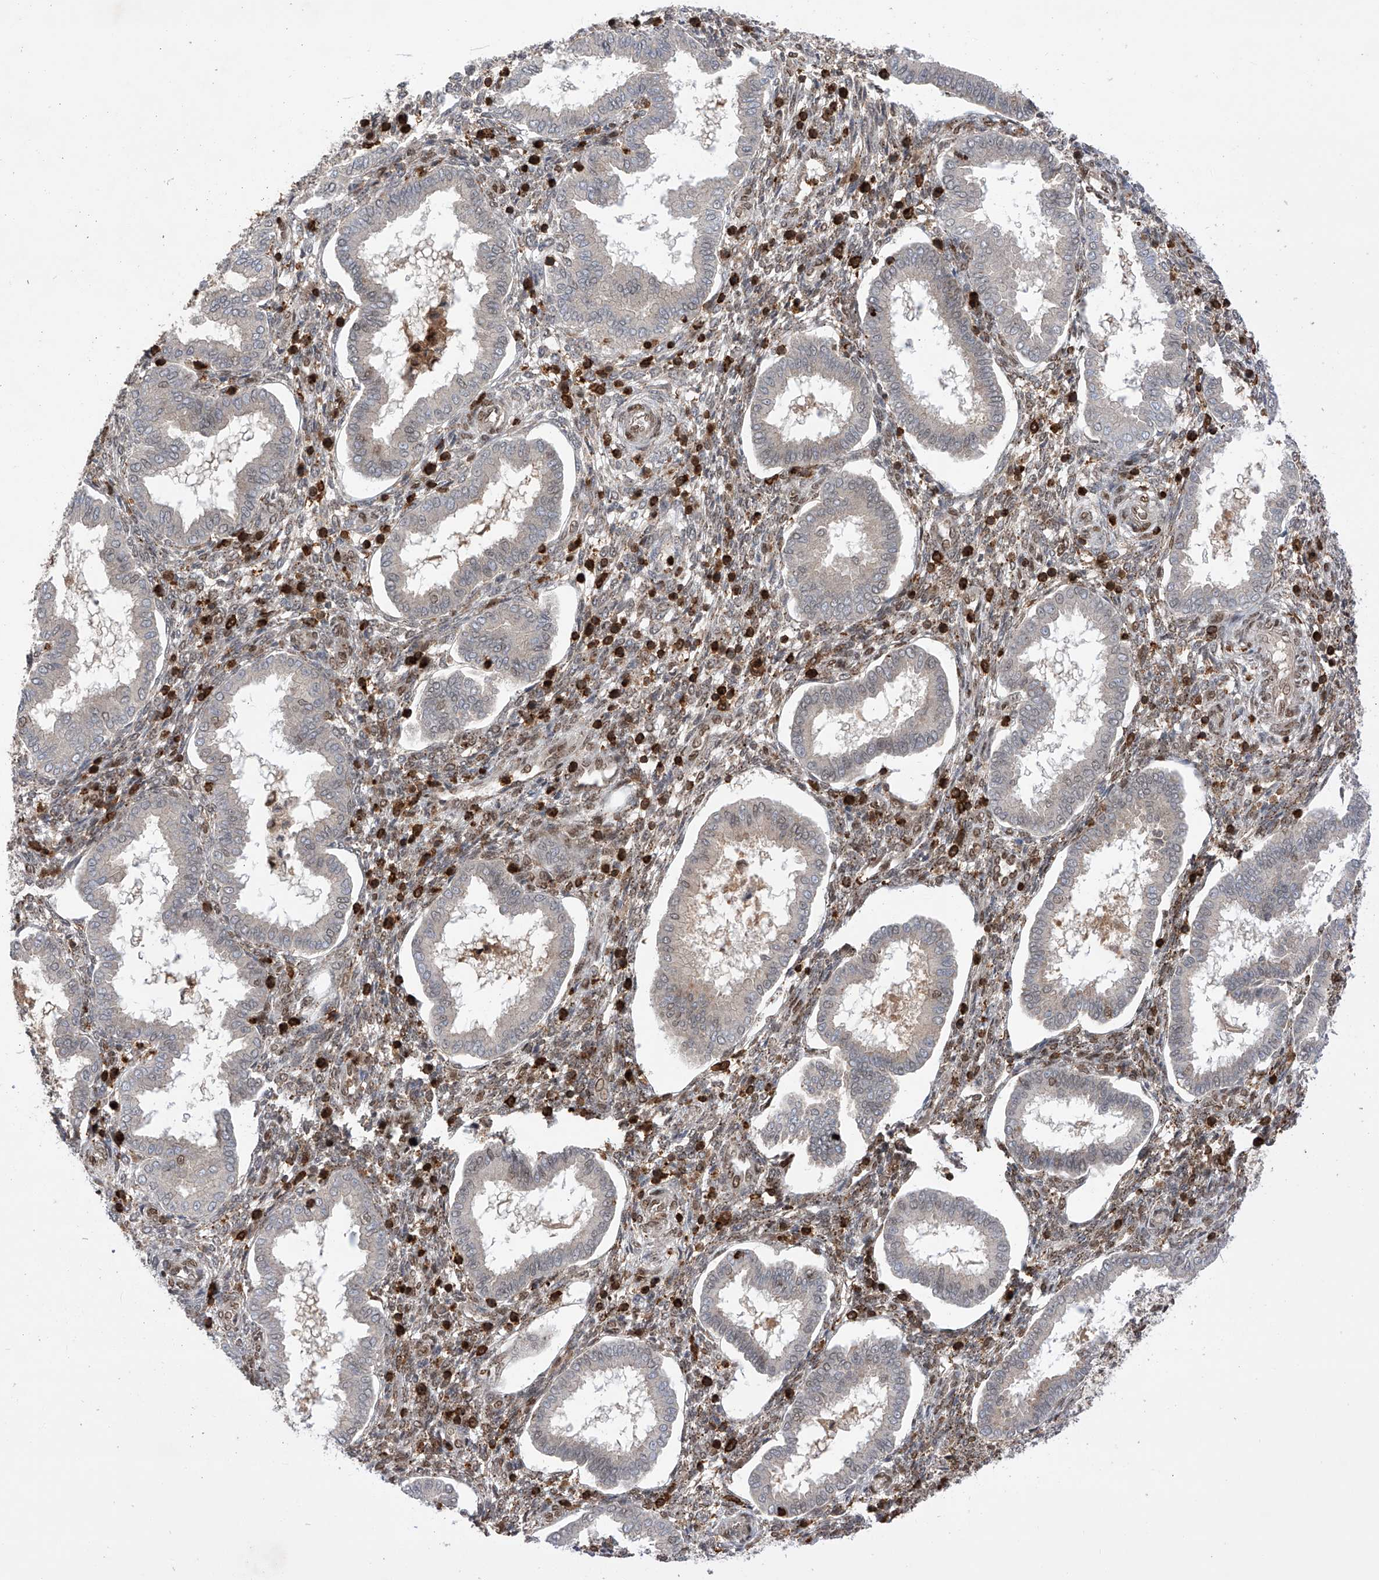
{"staining": {"intensity": "strong", "quantity": "<25%", "location": "nuclear"}, "tissue": "endometrium", "cell_type": "Cells in endometrial stroma", "image_type": "normal", "snomed": [{"axis": "morphology", "description": "Normal tissue, NOS"}, {"axis": "topography", "description": "Endometrium"}], "caption": "High-power microscopy captured an IHC histopathology image of unremarkable endometrium, revealing strong nuclear positivity in about <25% of cells in endometrial stroma. (IHC, brightfield microscopy, high magnification).", "gene": "ZNF280D", "patient": {"sex": "female", "age": 24}}